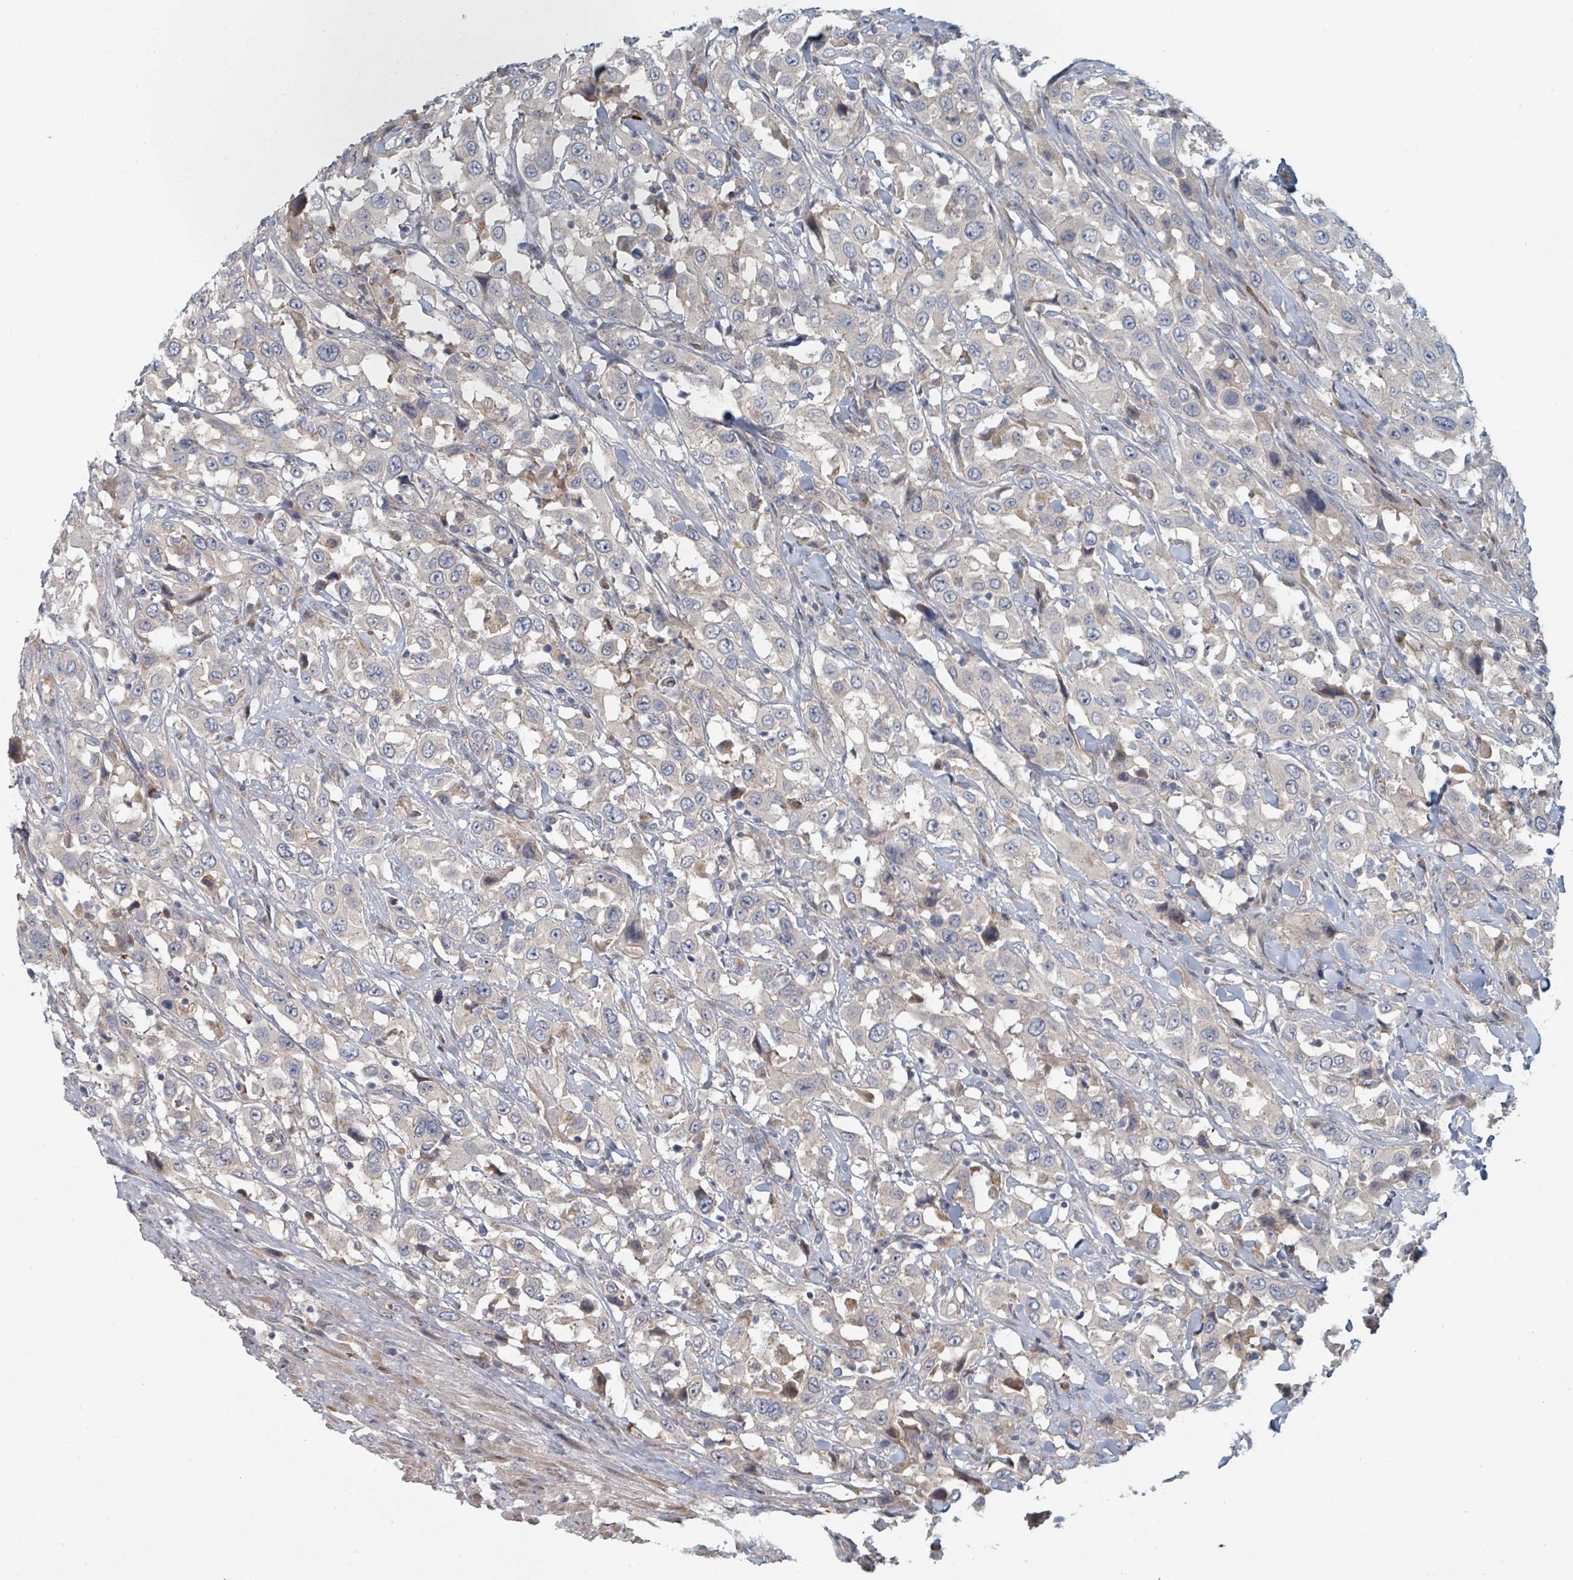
{"staining": {"intensity": "negative", "quantity": "none", "location": "none"}, "tissue": "urothelial cancer", "cell_type": "Tumor cells", "image_type": "cancer", "snomed": [{"axis": "morphology", "description": "Urothelial carcinoma, High grade"}, {"axis": "topography", "description": "Urinary bladder"}], "caption": "Immunohistochemical staining of human urothelial cancer displays no significant expression in tumor cells.", "gene": "TRPC4AP", "patient": {"sex": "male", "age": 61}}